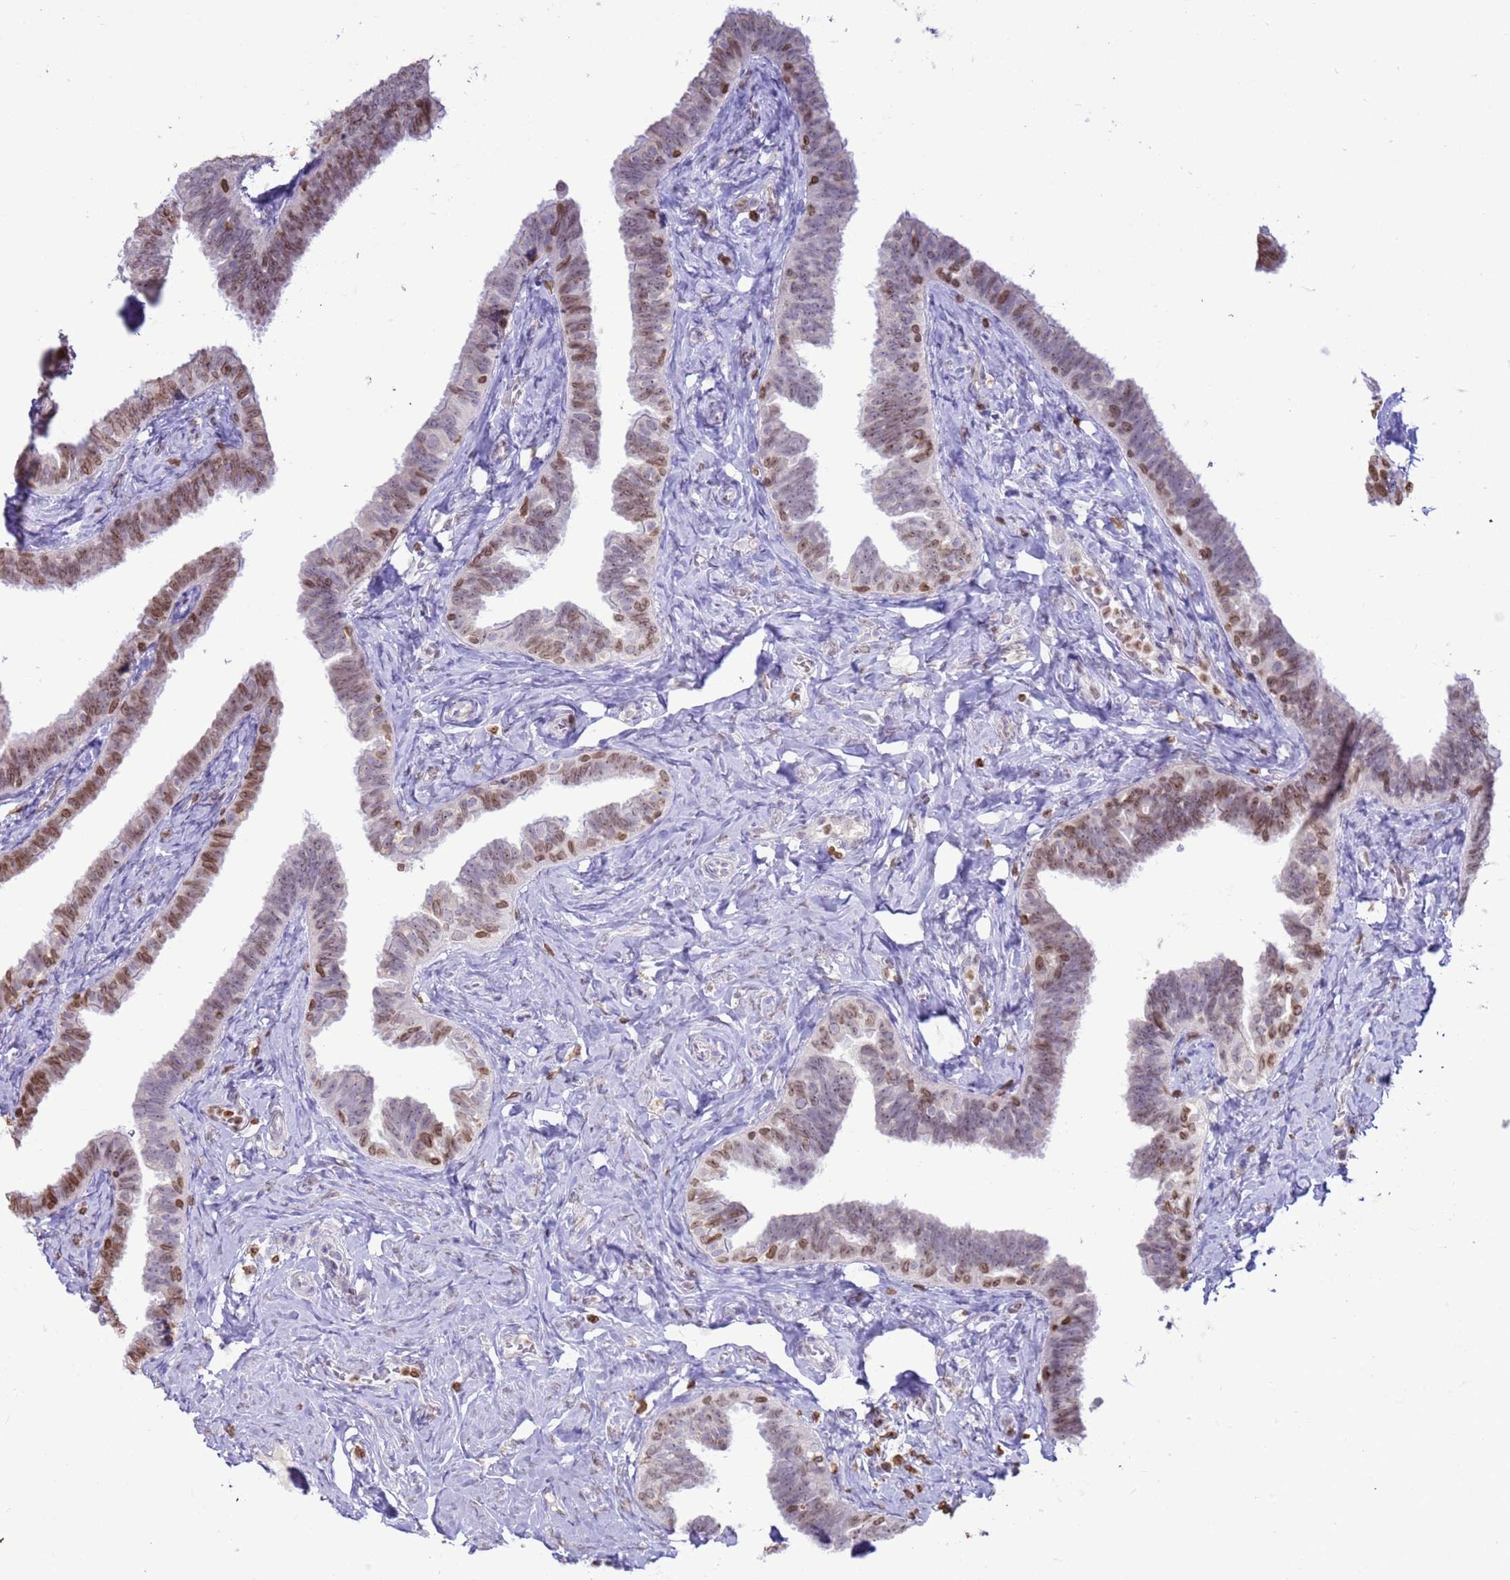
{"staining": {"intensity": "moderate", "quantity": "25%-75%", "location": "cytoplasmic/membranous,nuclear"}, "tissue": "fallopian tube", "cell_type": "Glandular cells", "image_type": "normal", "snomed": [{"axis": "morphology", "description": "Normal tissue, NOS"}, {"axis": "topography", "description": "Fallopian tube"}], "caption": "IHC (DAB) staining of normal human fallopian tube demonstrates moderate cytoplasmic/membranous,nuclear protein staining in approximately 25%-75% of glandular cells.", "gene": "DHX37", "patient": {"sex": "female", "age": 39}}